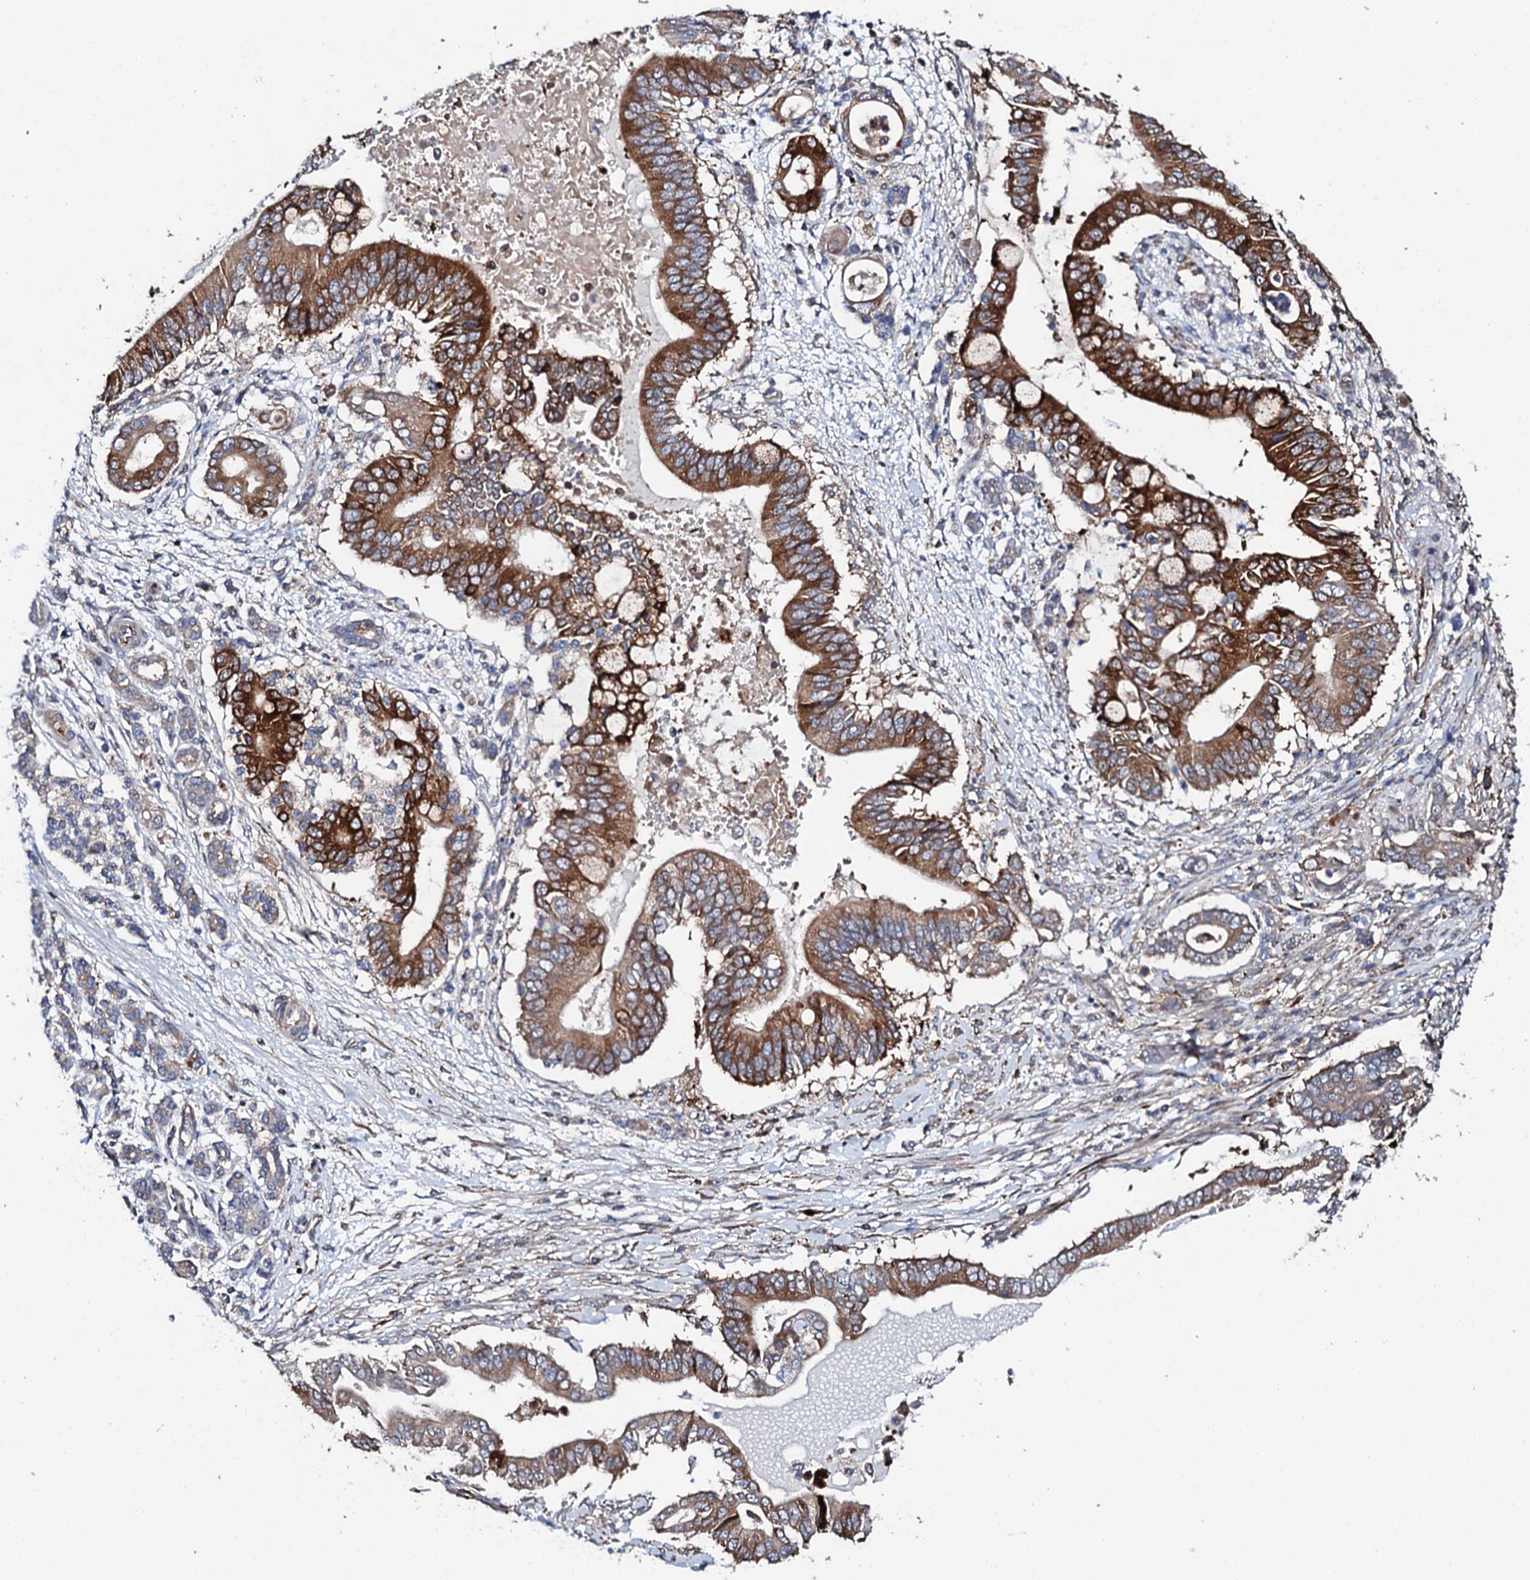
{"staining": {"intensity": "strong", "quantity": ">75%", "location": "cytoplasmic/membranous"}, "tissue": "pancreatic cancer", "cell_type": "Tumor cells", "image_type": "cancer", "snomed": [{"axis": "morphology", "description": "Adenocarcinoma, NOS"}, {"axis": "topography", "description": "Pancreas"}], "caption": "A photomicrograph of human pancreatic adenocarcinoma stained for a protein displays strong cytoplasmic/membranous brown staining in tumor cells. Immunohistochemistry stains the protein of interest in brown and the nuclei are stained blue.", "gene": "GTPBP4", "patient": {"sex": "male", "age": 68}}